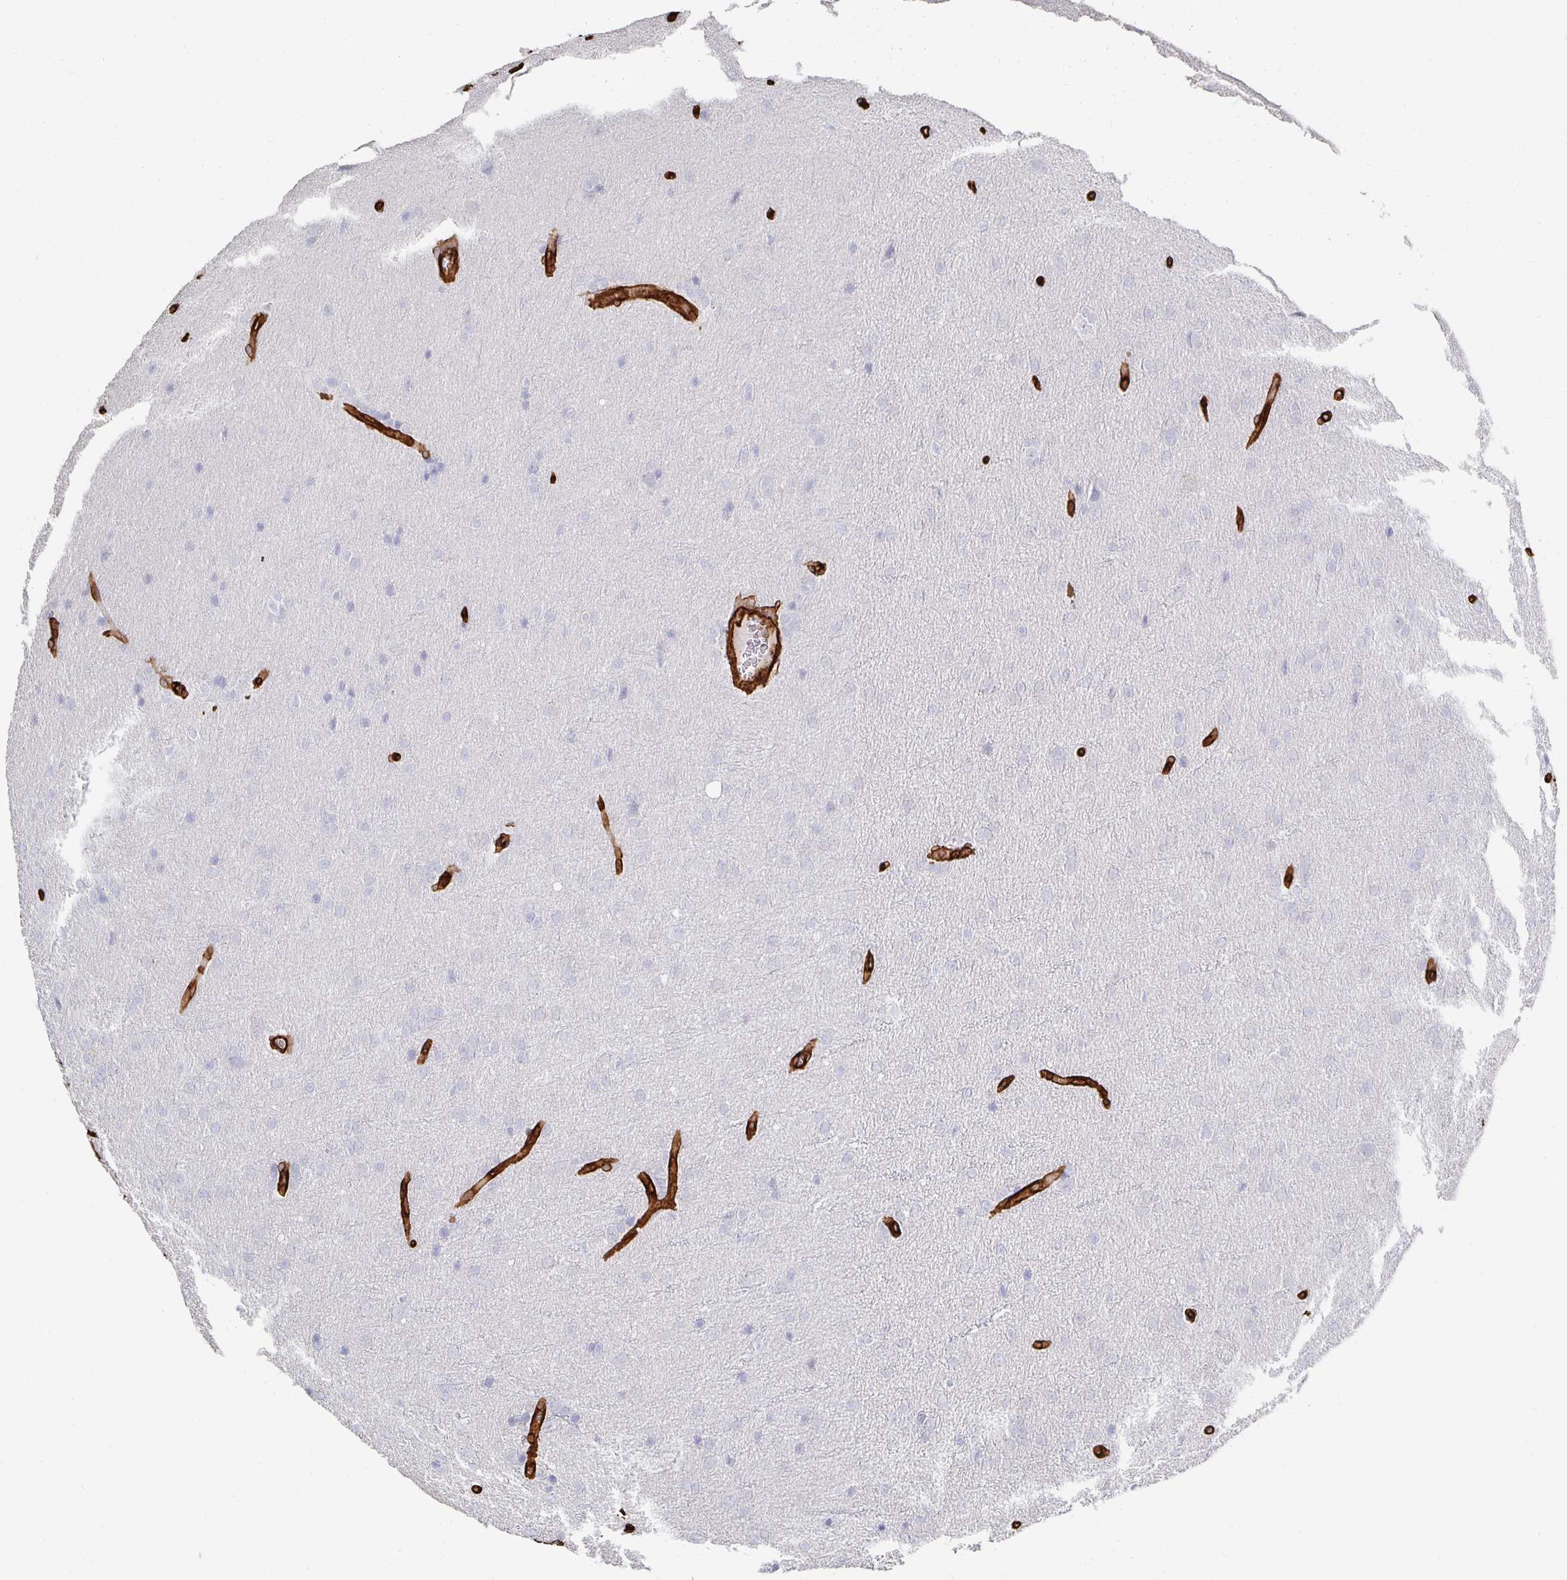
{"staining": {"intensity": "negative", "quantity": "none", "location": "none"}, "tissue": "glioma", "cell_type": "Tumor cells", "image_type": "cancer", "snomed": [{"axis": "morphology", "description": "Glioma, malignant, Low grade"}, {"axis": "topography", "description": "Brain"}], "caption": "Immunohistochemistry image of neoplastic tissue: human low-grade glioma (malignant) stained with DAB (3,3'-diaminobenzidine) exhibits no significant protein positivity in tumor cells.", "gene": "VIPR2", "patient": {"sex": "female", "age": 32}}